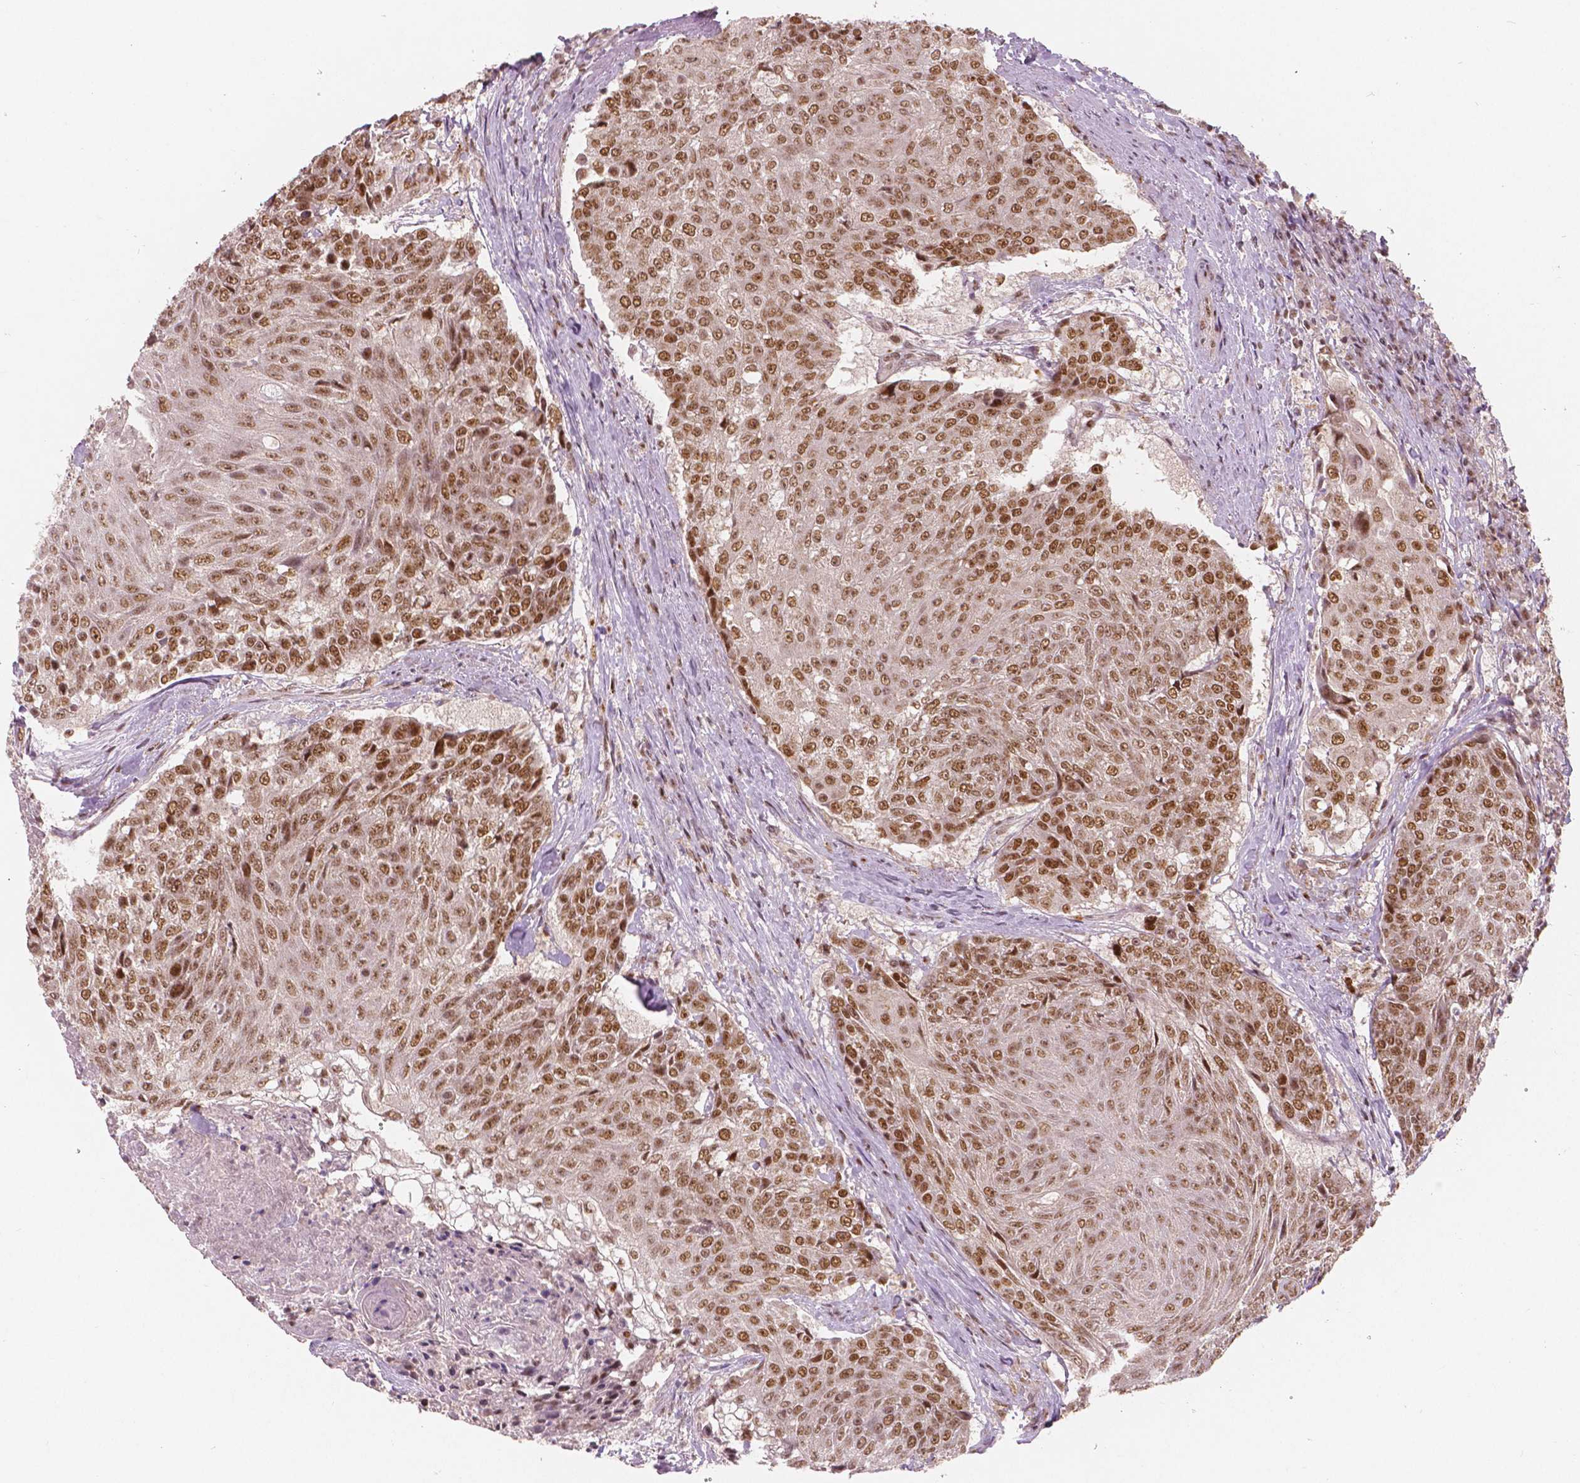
{"staining": {"intensity": "moderate", "quantity": ">75%", "location": "nuclear"}, "tissue": "urothelial cancer", "cell_type": "Tumor cells", "image_type": "cancer", "snomed": [{"axis": "morphology", "description": "Urothelial carcinoma, High grade"}, {"axis": "topography", "description": "Urinary bladder"}], "caption": "DAB (3,3'-diaminobenzidine) immunohistochemical staining of high-grade urothelial carcinoma demonstrates moderate nuclear protein expression in about >75% of tumor cells.", "gene": "NSD2", "patient": {"sex": "female", "age": 63}}